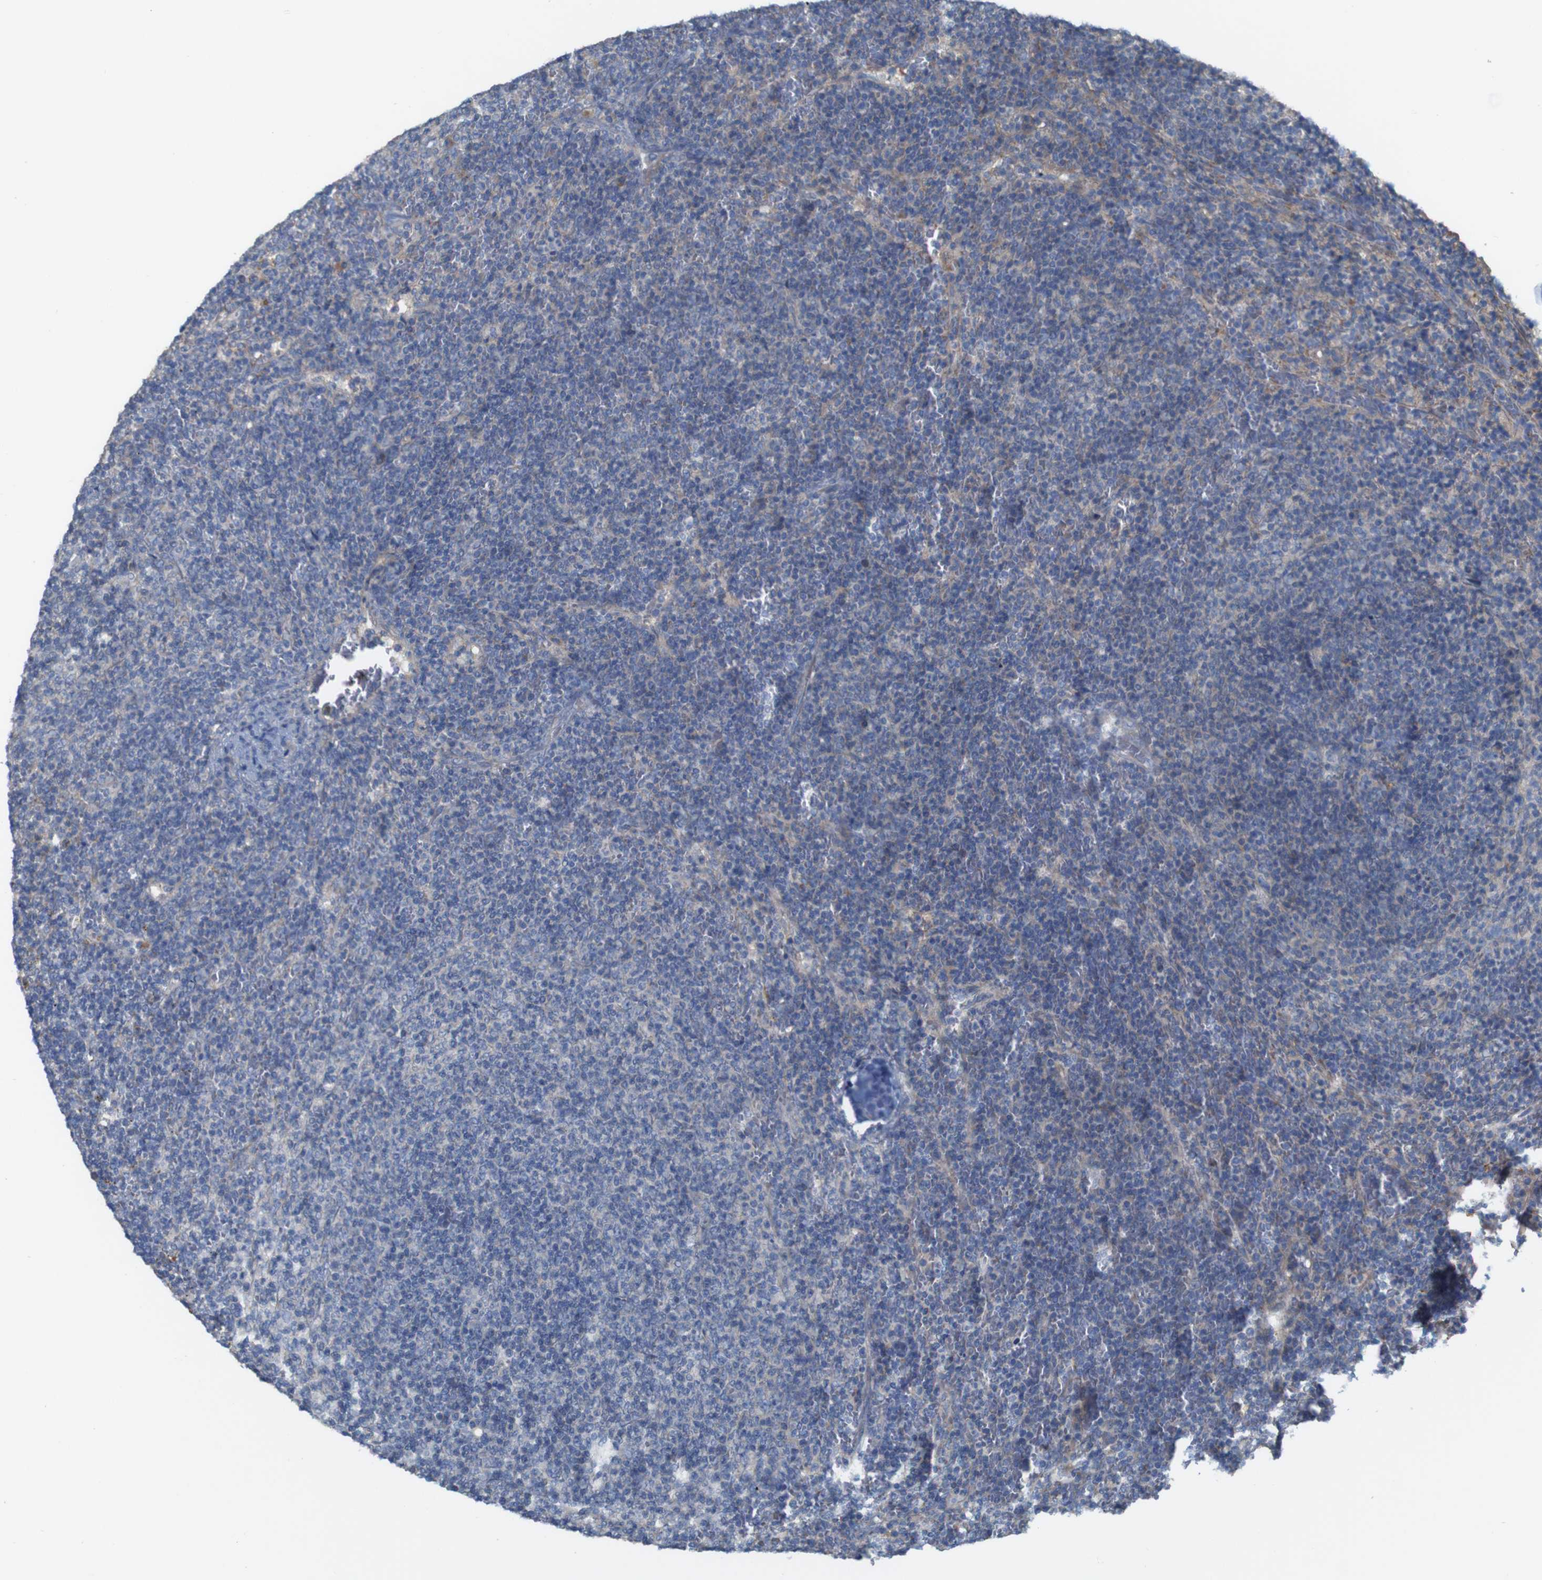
{"staining": {"intensity": "negative", "quantity": "none", "location": "none"}, "tissue": "lymphoma", "cell_type": "Tumor cells", "image_type": "cancer", "snomed": [{"axis": "morphology", "description": "Malignant lymphoma, non-Hodgkin's type, Low grade"}, {"axis": "topography", "description": "Spleen"}], "caption": "This is a histopathology image of immunohistochemistry (IHC) staining of lymphoma, which shows no positivity in tumor cells.", "gene": "MYEOV", "patient": {"sex": "female", "age": 50}}